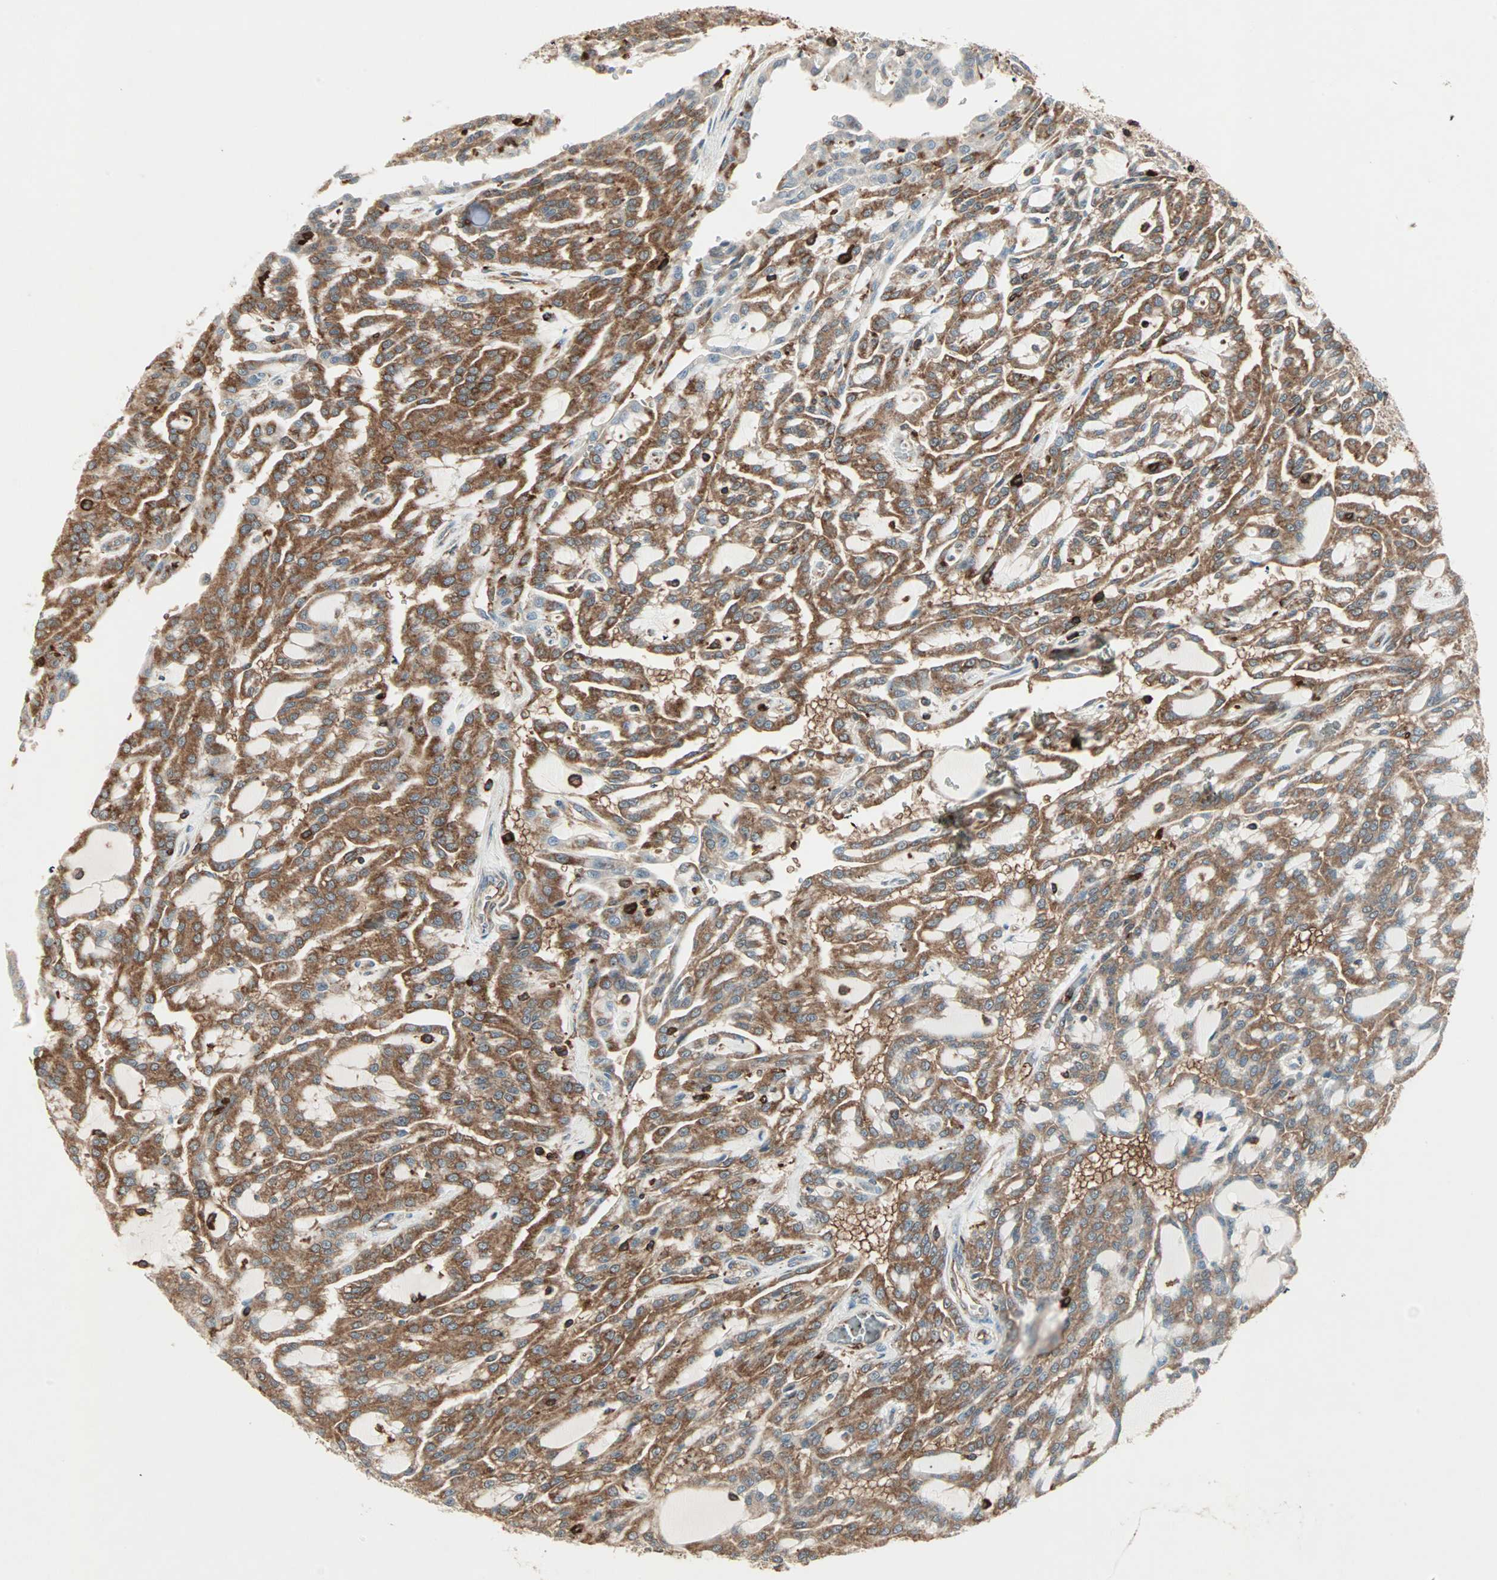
{"staining": {"intensity": "strong", "quantity": ">75%", "location": "cytoplasmic/membranous"}, "tissue": "renal cancer", "cell_type": "Tumor cells", "image_type": "cancer", "snomed": [{"axis": "morphology", "description": "Adenocarcinoma, NOS"}, {"axis": "topography", "description": "Kidney"}], "caption": "Immunohistochemistry histopathology image of renal adenocarcinoma stained for a protein (brown), which reveals high levels of strong cytoplasmic/membranous expression in approximately >75% of tumor cells.", "gene": "MMP3", "patient": {"sex": "male", "age": 63}}